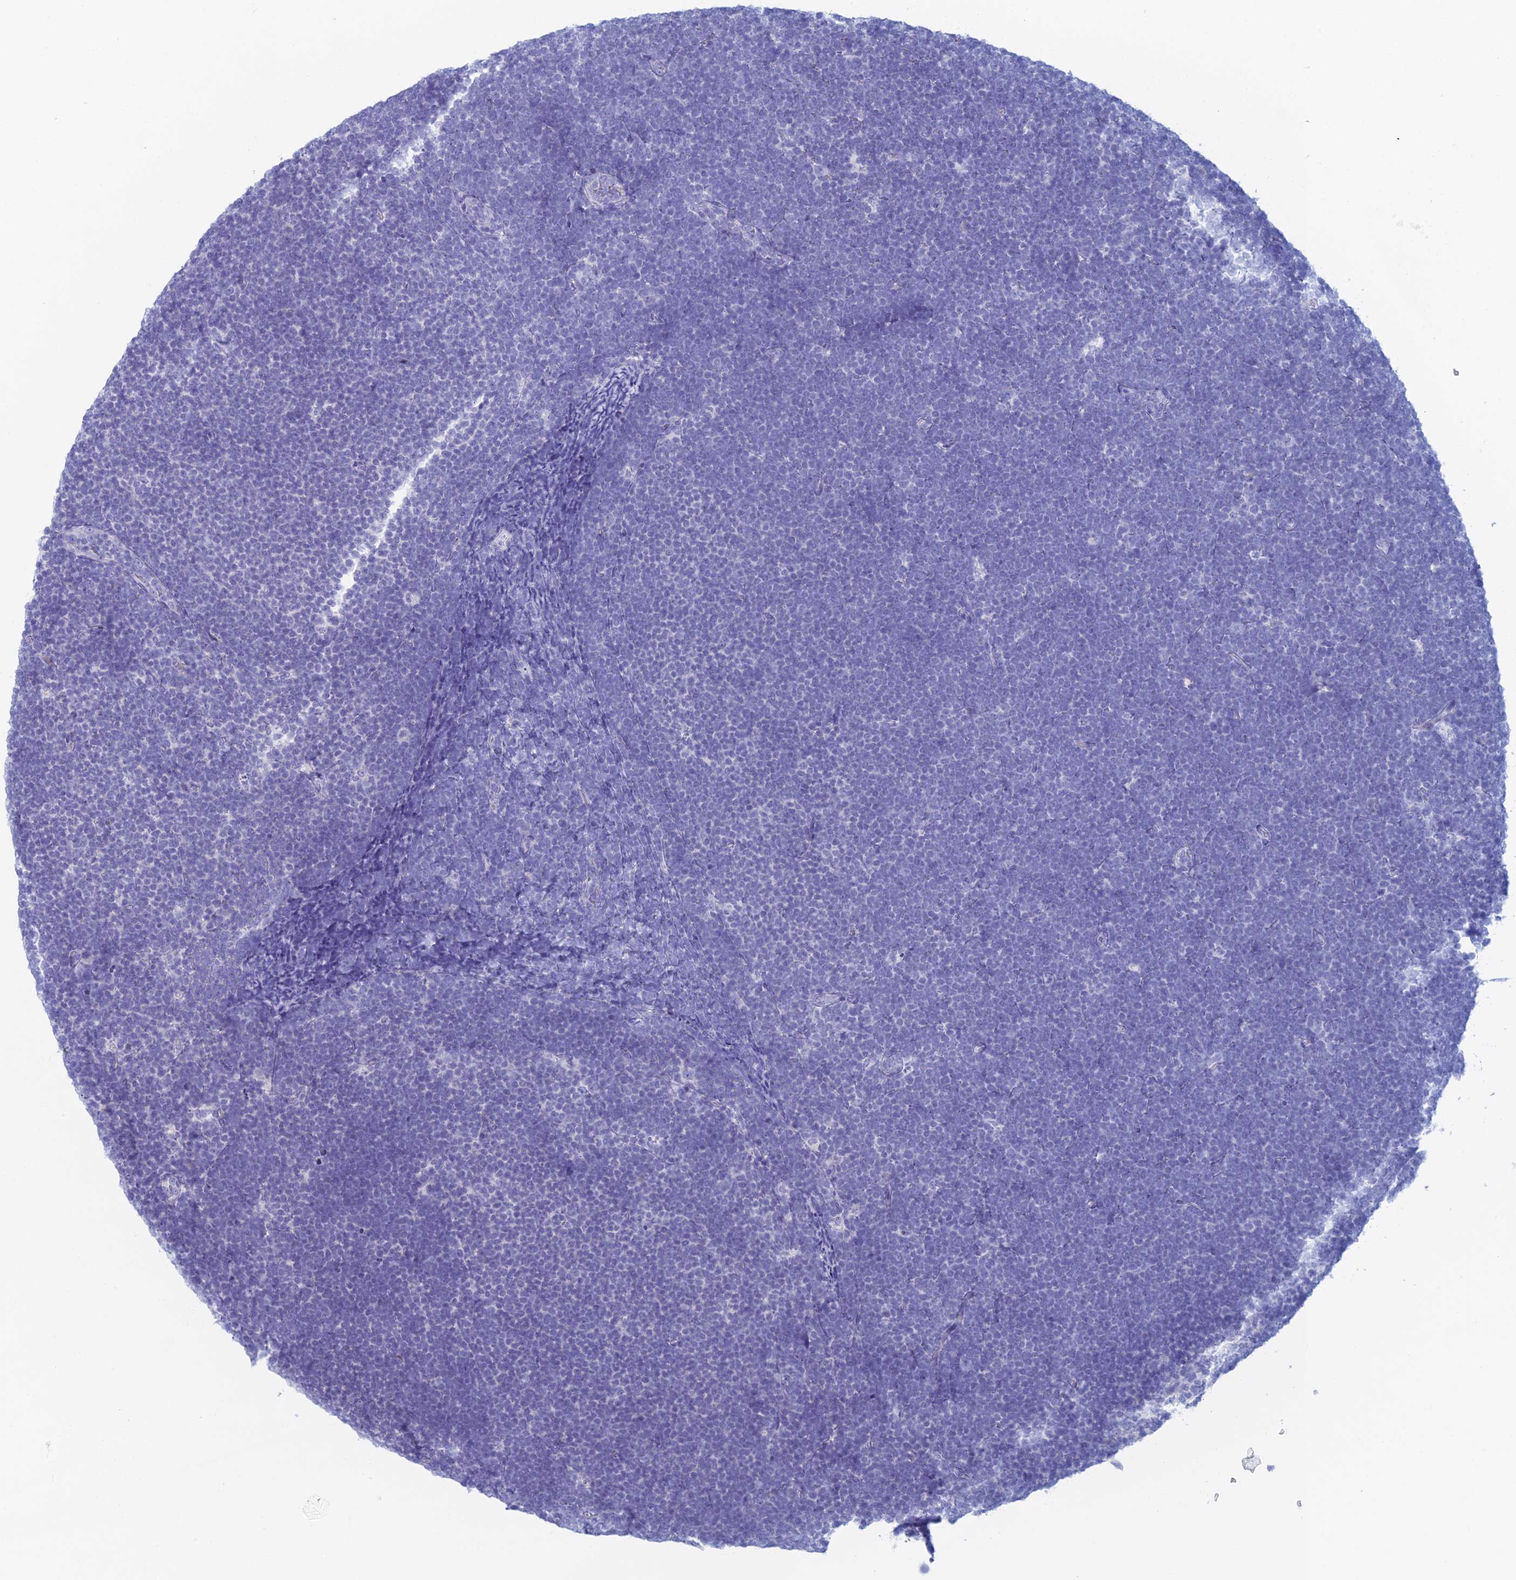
{"staining": {"intensity": "negative", "quantity": "none", "location": "none"}, "tissue": "lymphoma", "cell_type": "Tumor cells", "image_type": "cancer", "snomed": [{"axis": "morphology", "description": "Malignant lymphoma, non-Hodgkin's type, High grade"}, {"axis": "topography", "description": "Lymph node"}], "caption": "Immunohistochemistry (IHC) histopathology image of neoplastic tissue: lymphoma stained with DAB exhibits no significant protein positivity in tumor cells.", "gene": "FERD3L", "patient": {"sex": "male", "age": 13}}